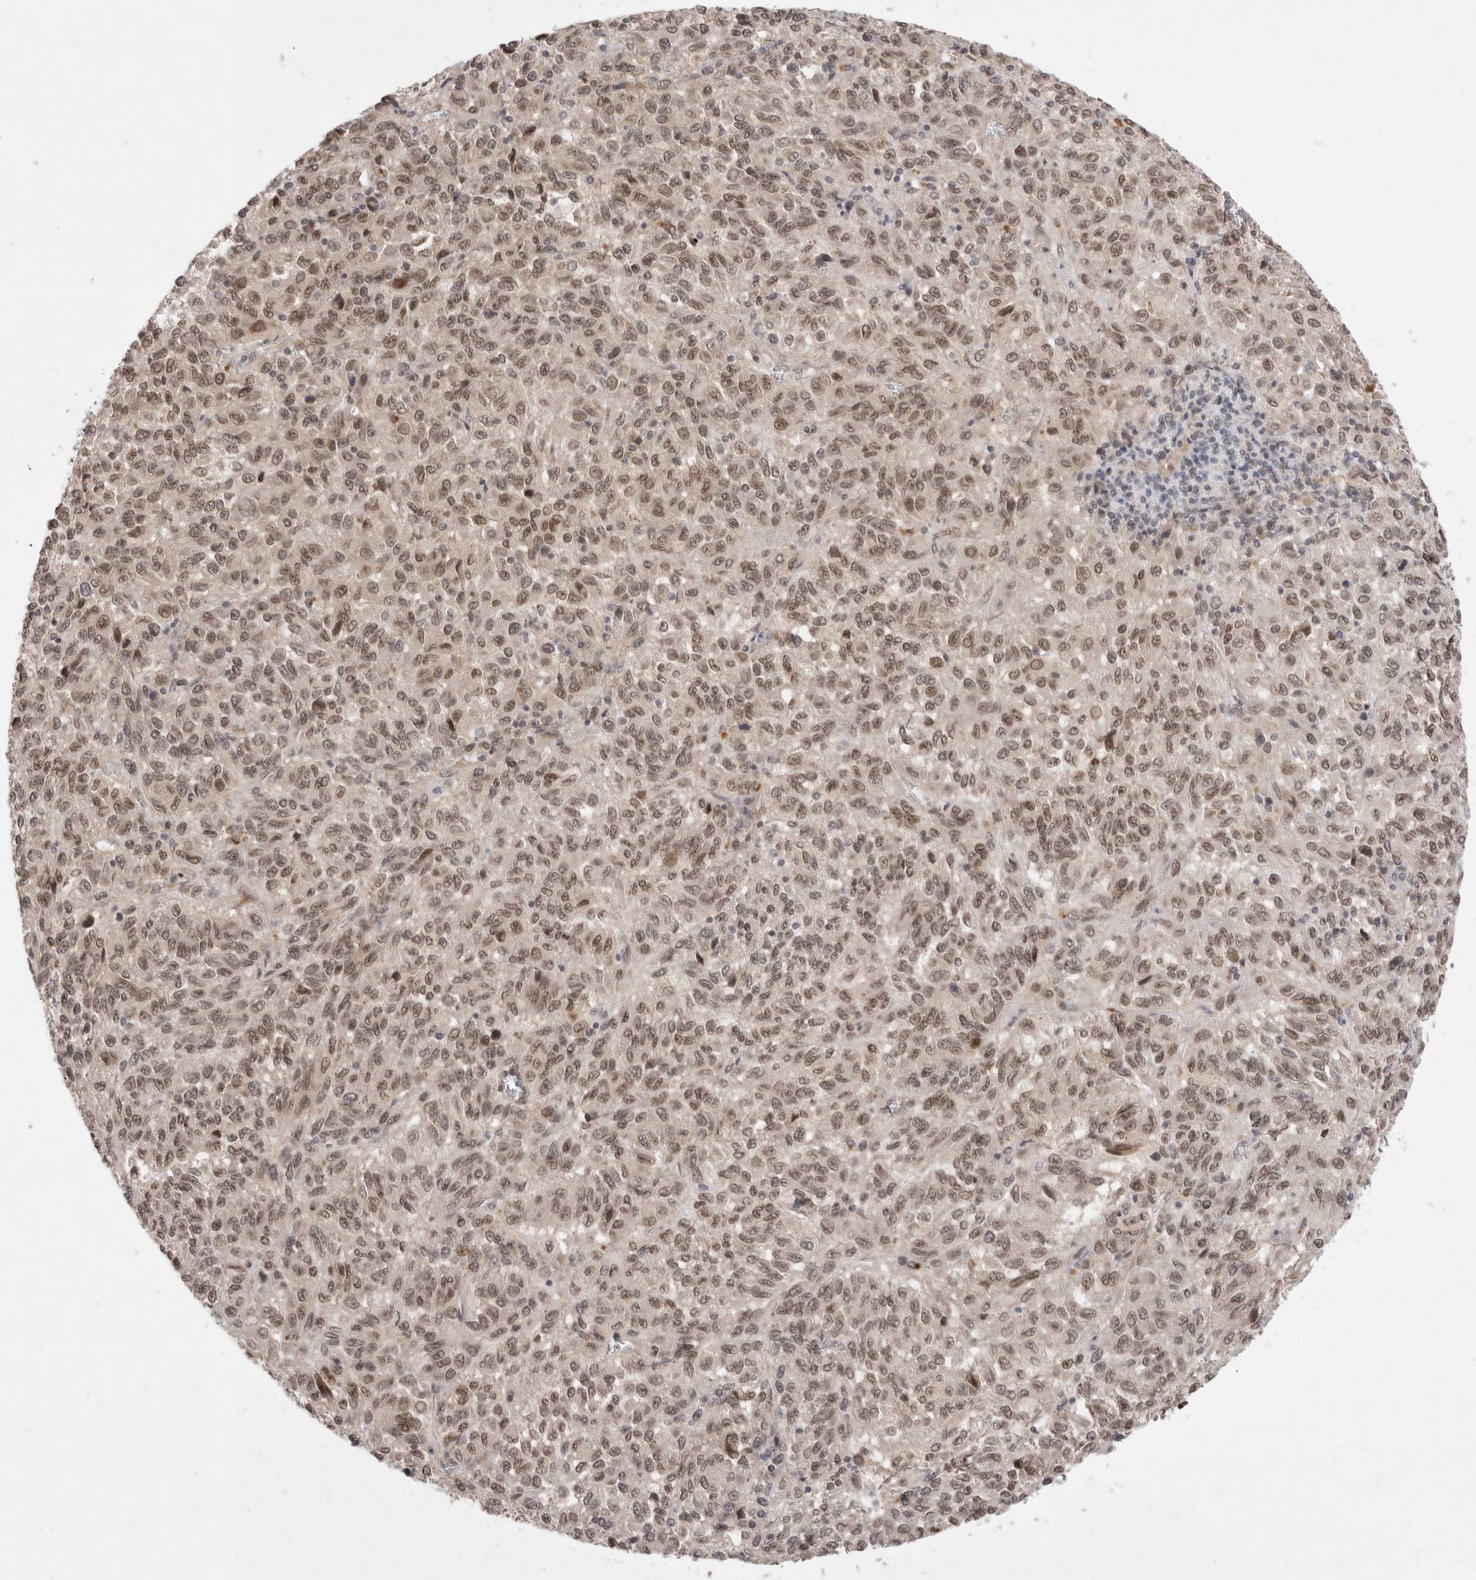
{"staining": {"intensity": "moderate", "quantity": ">75%", "location": "nuclear"}, "tissue": "melanoma", "cell_type": "Tumor cells", "image_type": "cancer", "snomed": [{"axis": "morphology", "description": "Malignant melanoma, Metastatic site"}, {"axis": "topography", "description": "Lung"}], "caption": "Tumor cells show moderate nuclear staining in approximately >75% of cells in malignant melanoma (metastatic site). (DAB IHC with brightfield microscopy, high magnification).", "gene": "LEMD3", "patient": {"sex": "male", "age": 64}}